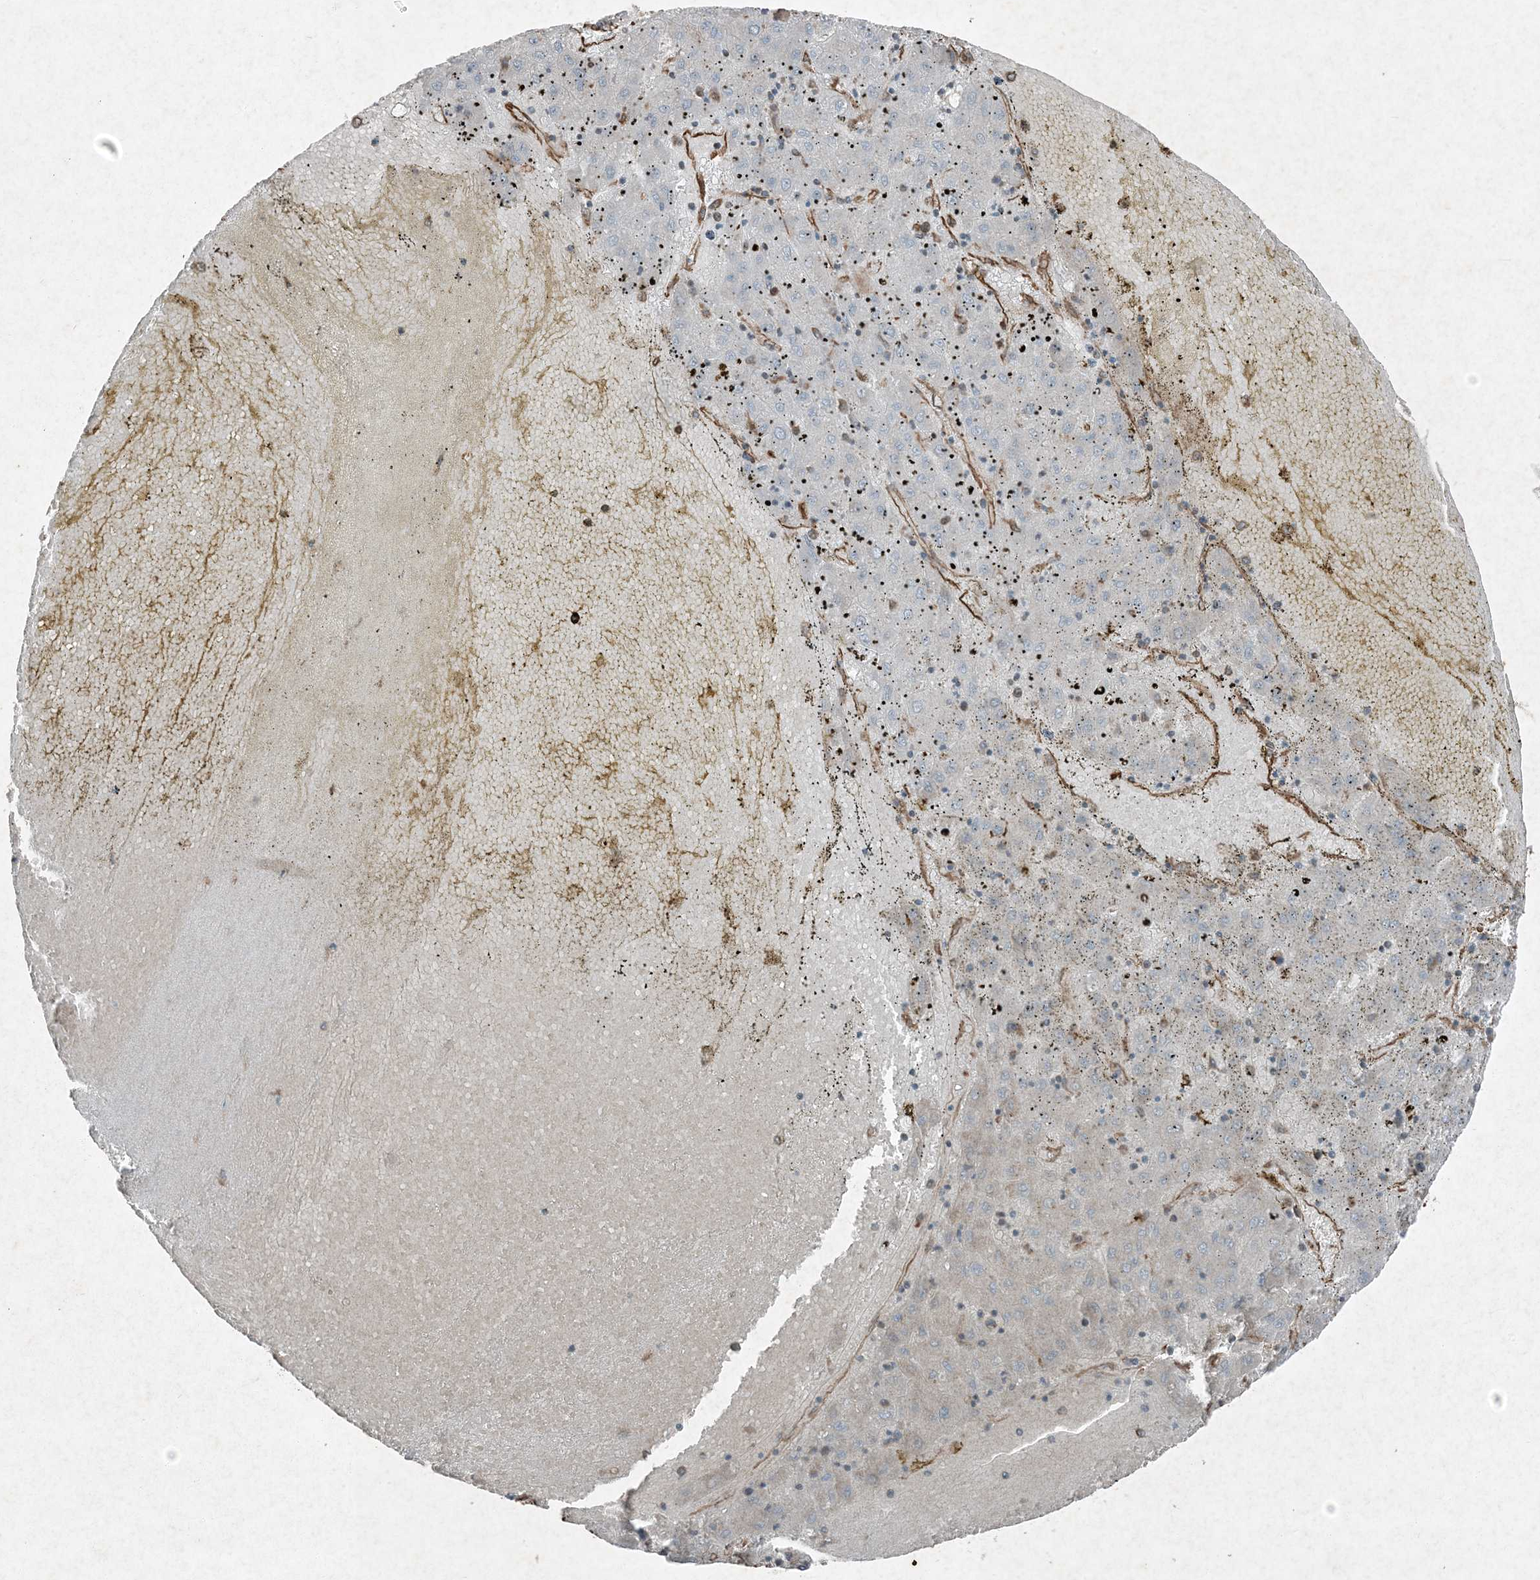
{"staining": {"intensity": "negative", "quantity": "none", "location": "none"}, "tissue": "liver cancer", "cell_type": "Tumor cells", "image_type": "cancer", "snomed": [{"axis": "morphology", "description": "Carcinoma, Hepatocellular, NOS"}, {"axis": "topography", "description": "Liver"}], "caption": "Protein analysis of liver cancer shows no significant expression in tumor cells.", "gene": "RYK", "patient": {"sex": "male", "age": 72}}